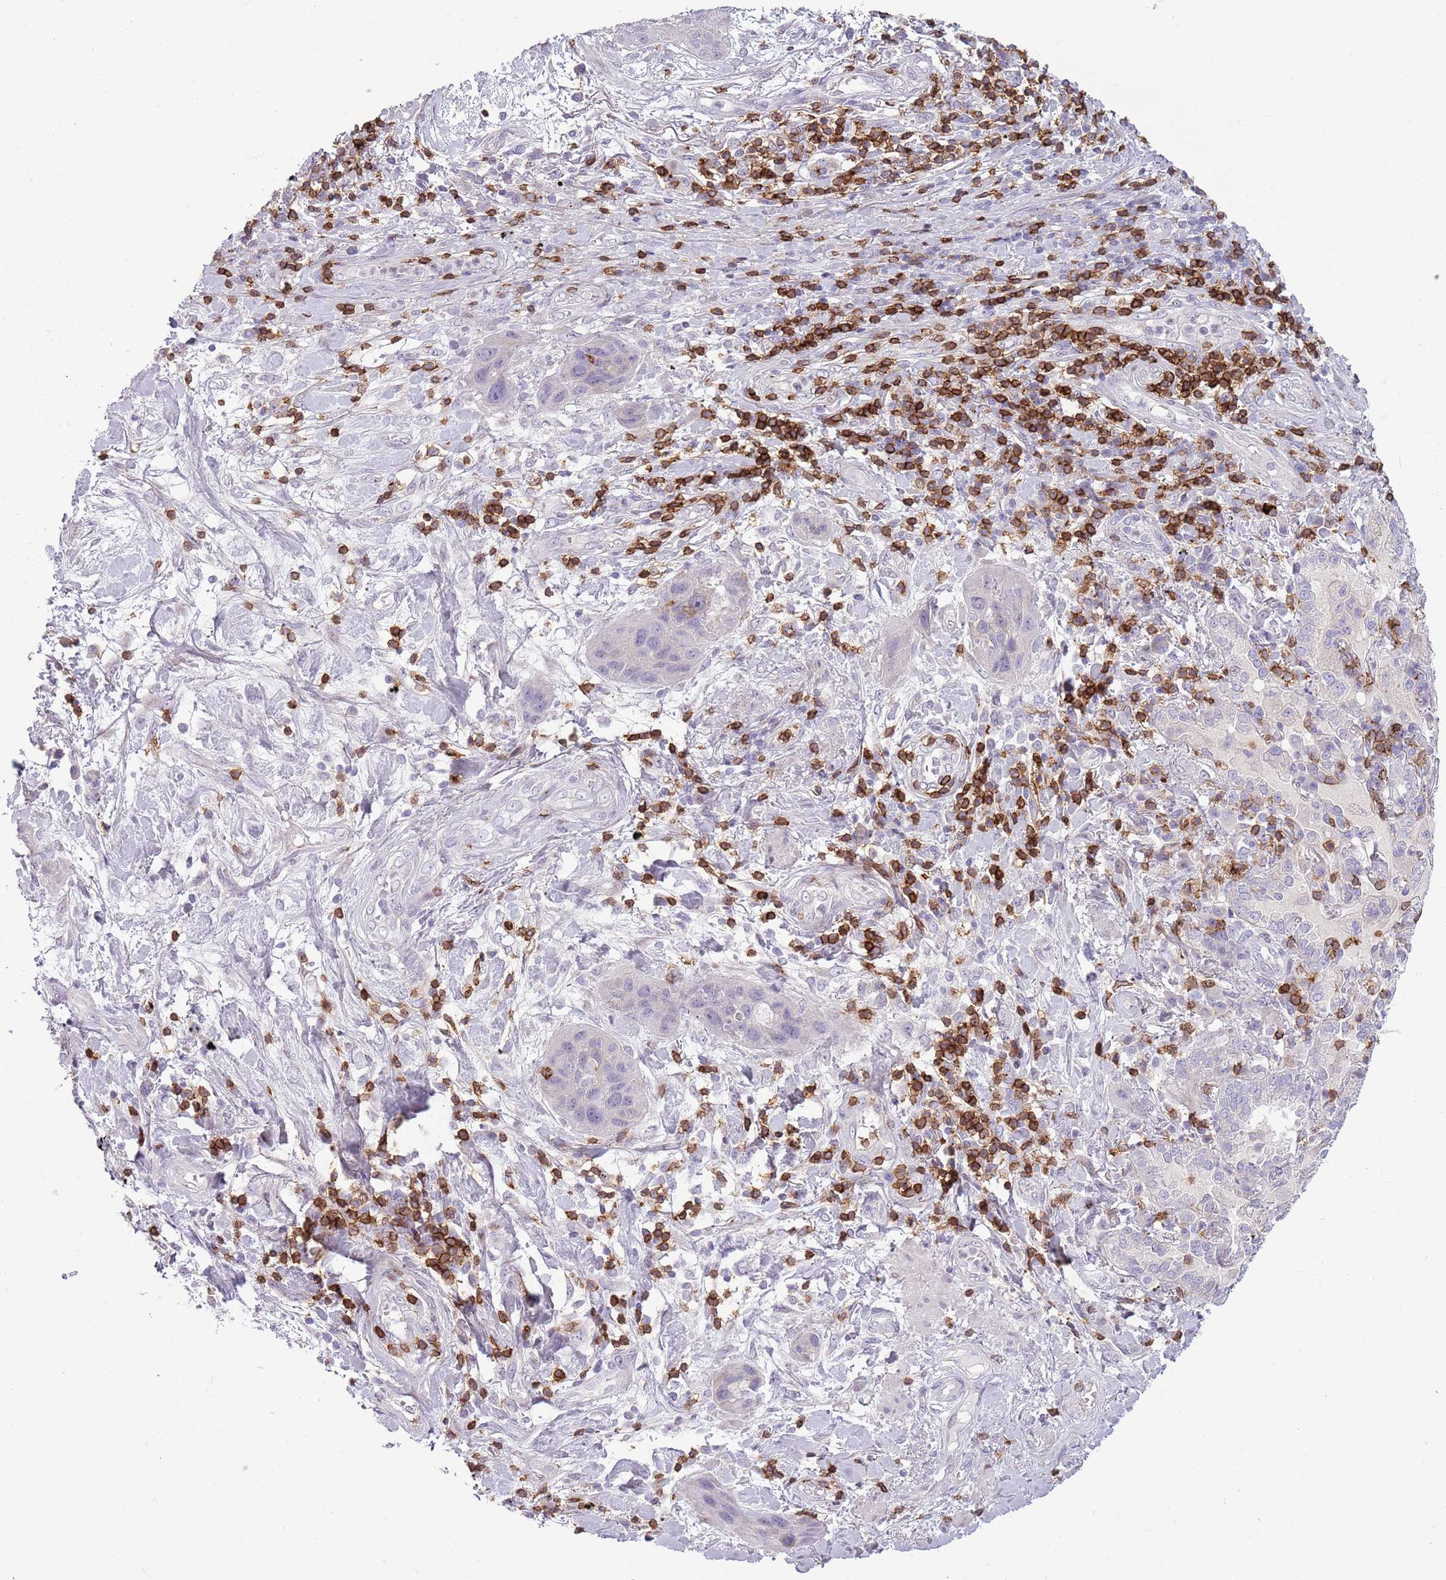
{"staining": {"intensity": "negative", "quantity": "none", "location": "none"}, "tissue": "lung cancer", "cell_type": "Tumor cells", "image_type": "cancer", "snomed": [{"axis": "morphology", "description": "Squamous cell carcinoma, NOS"}, {"axis": "topography", "description": "Lung"}], "caption": "Squamous cell carcinoma (lung) was stained to show a protein in brown. There is no significant staining in tumor cells.", "gene": "ZNF583", "patient": {"sex": "female", "age": 70}}